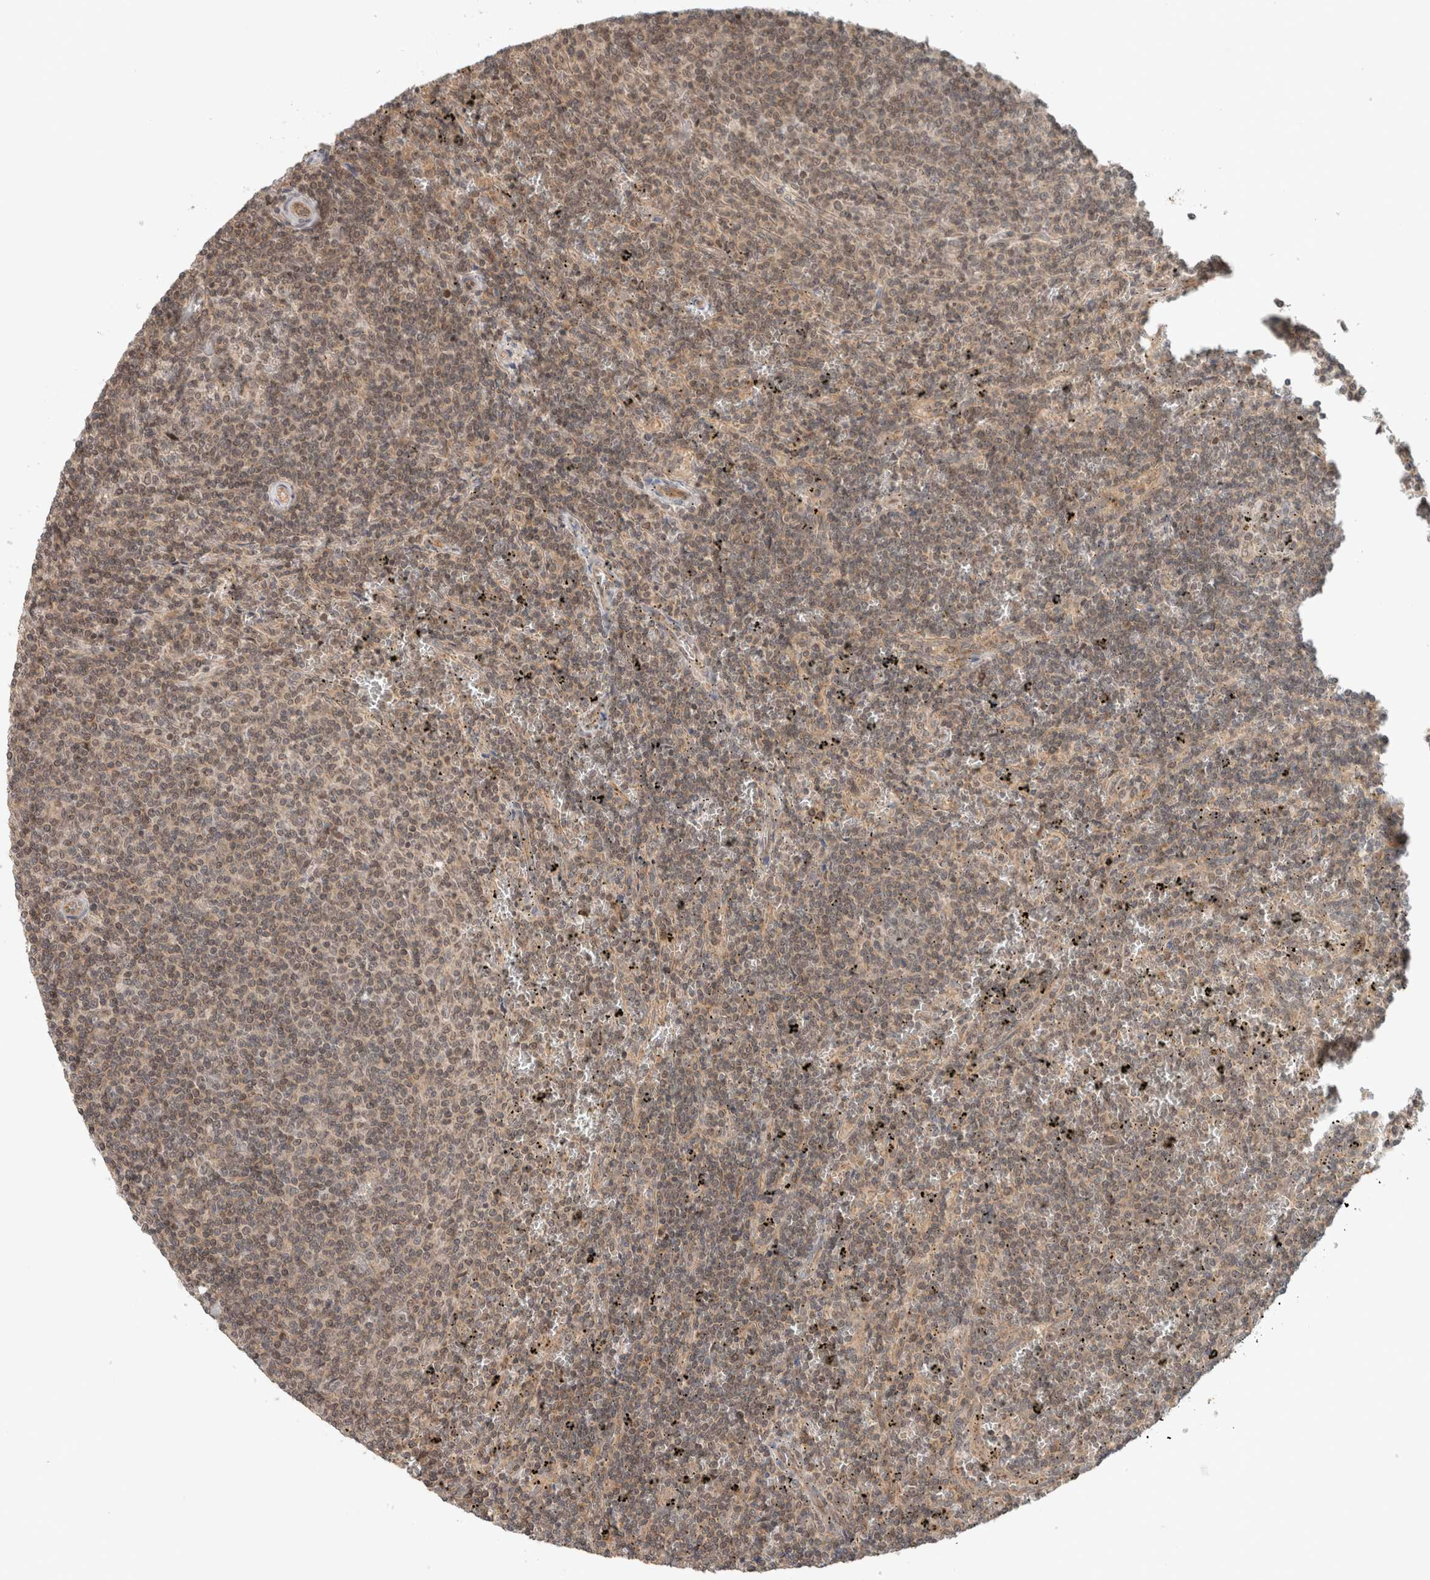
{"staining": {"intensity": "weak", "quantity": ">75%", "location": "nuclear"}, "tissue": "lymphoma", "cell_type": "Tumor cells", "image_type": "cancer", "snomed": [{"axis": "morphology", "description": "Malignant lymphoma, non-Hodgkin's type, Low grade"}, {"axis": "topography", "description": "Spleen"}], "caption": "IHC histopathology image of neoplastic tissue: human lymphoma stained using immunohistochemistry reveals low levels of weak protein expression localized specifically in the nuclear of tumor cells, appearing as a nuclear brown color.", "gene": "CAAP1", "patient": {"sex": "female", "age": 50}}